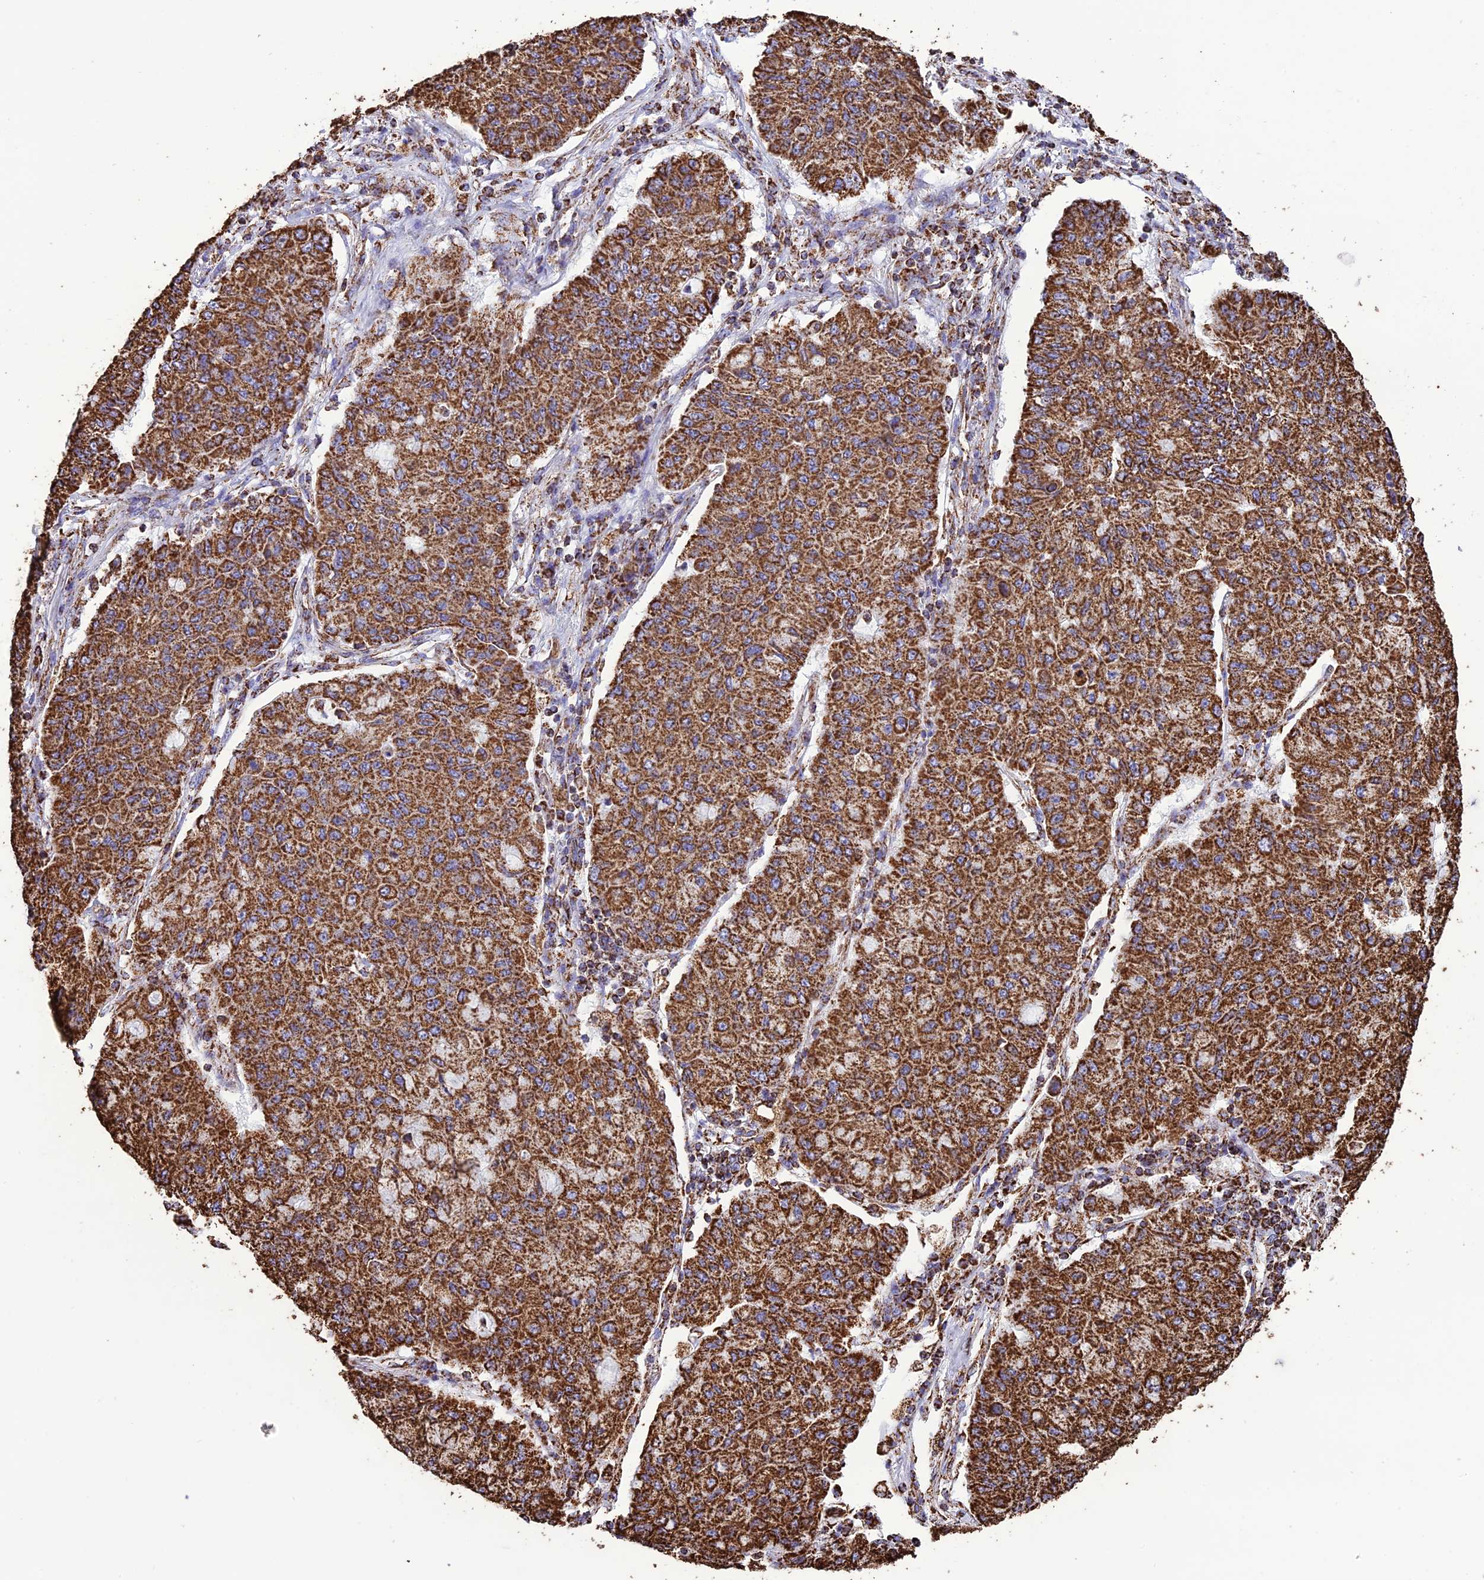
{"staining": {"intensity": "strong", "quantity": ">75%", "location": "cytoplasmic/membranous"}, "tissue": "lung cancer", "cell_type": "Tumor cells", "image_type": "cancer", "snomed": [{"axis": "morphology", "description": "Squamous cell carcinoma, NOS"}, {"axis": "topography", "description": "Lung"}], "caption": "Human lung cancer (squamous cell carcinoma) stained for a protein (brown) exhibits strong cytoplasmic/membranous positive positivity in about >75% of tumor cells.", "gene": "NDUFAF1", "patient": {"sex": "male", "age": 74}}